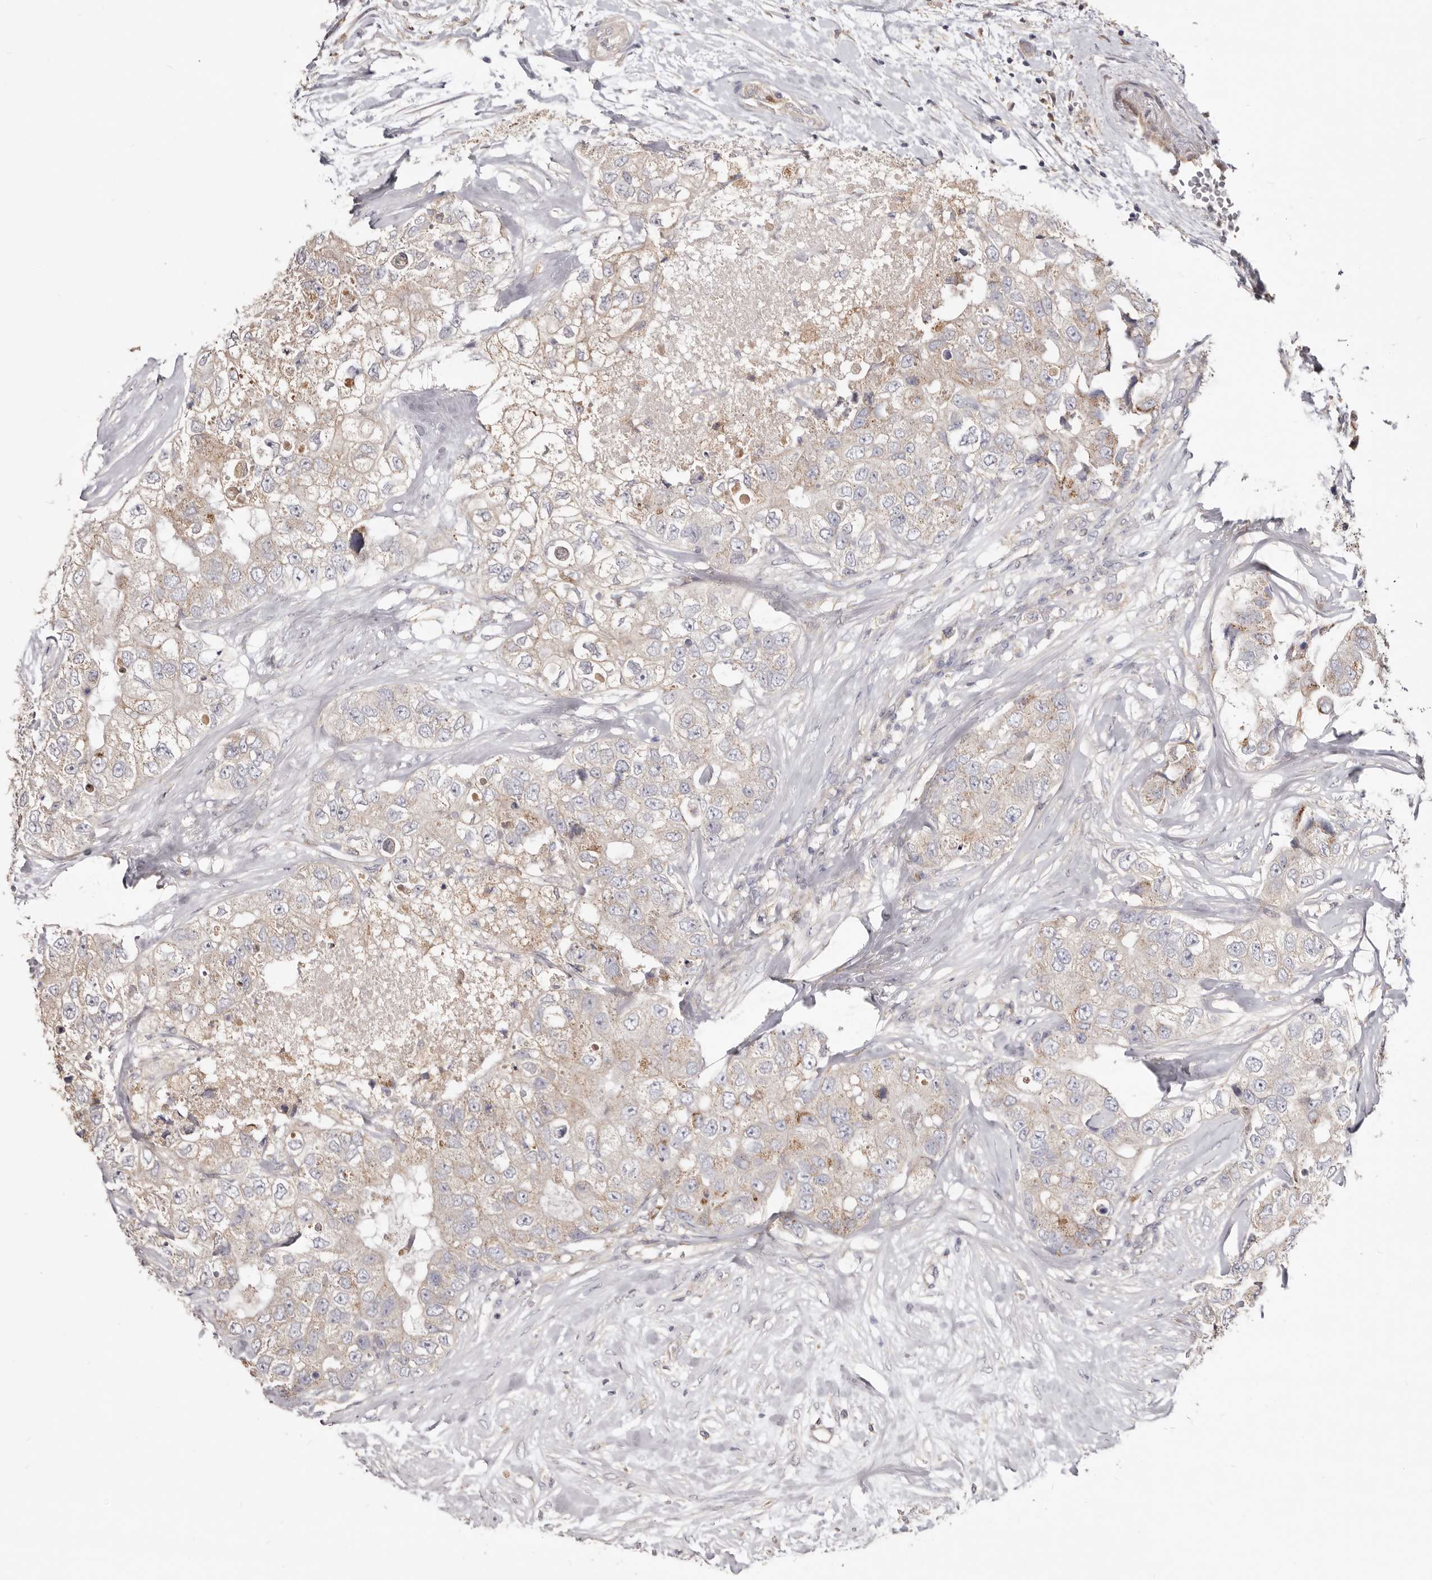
{"staining": {"intensity": "weak", "quantity": "<25%", "location": "cytoplasmic/membranous"}, "tissue": "breast cancer", "cell_type": "Tumor cells", "image_type": "cancer", "snomed": [{"axis": "morphology", "description": "Duct carcinoma"}, {"axis": "topography", "description": "Breast"}], "caption": "Image shows no significant protein expression in tumor cells of invasive ductal carcinoma (breast).", "gene": "LRRC25", "patient": {"sex": "female", "age": 62}}